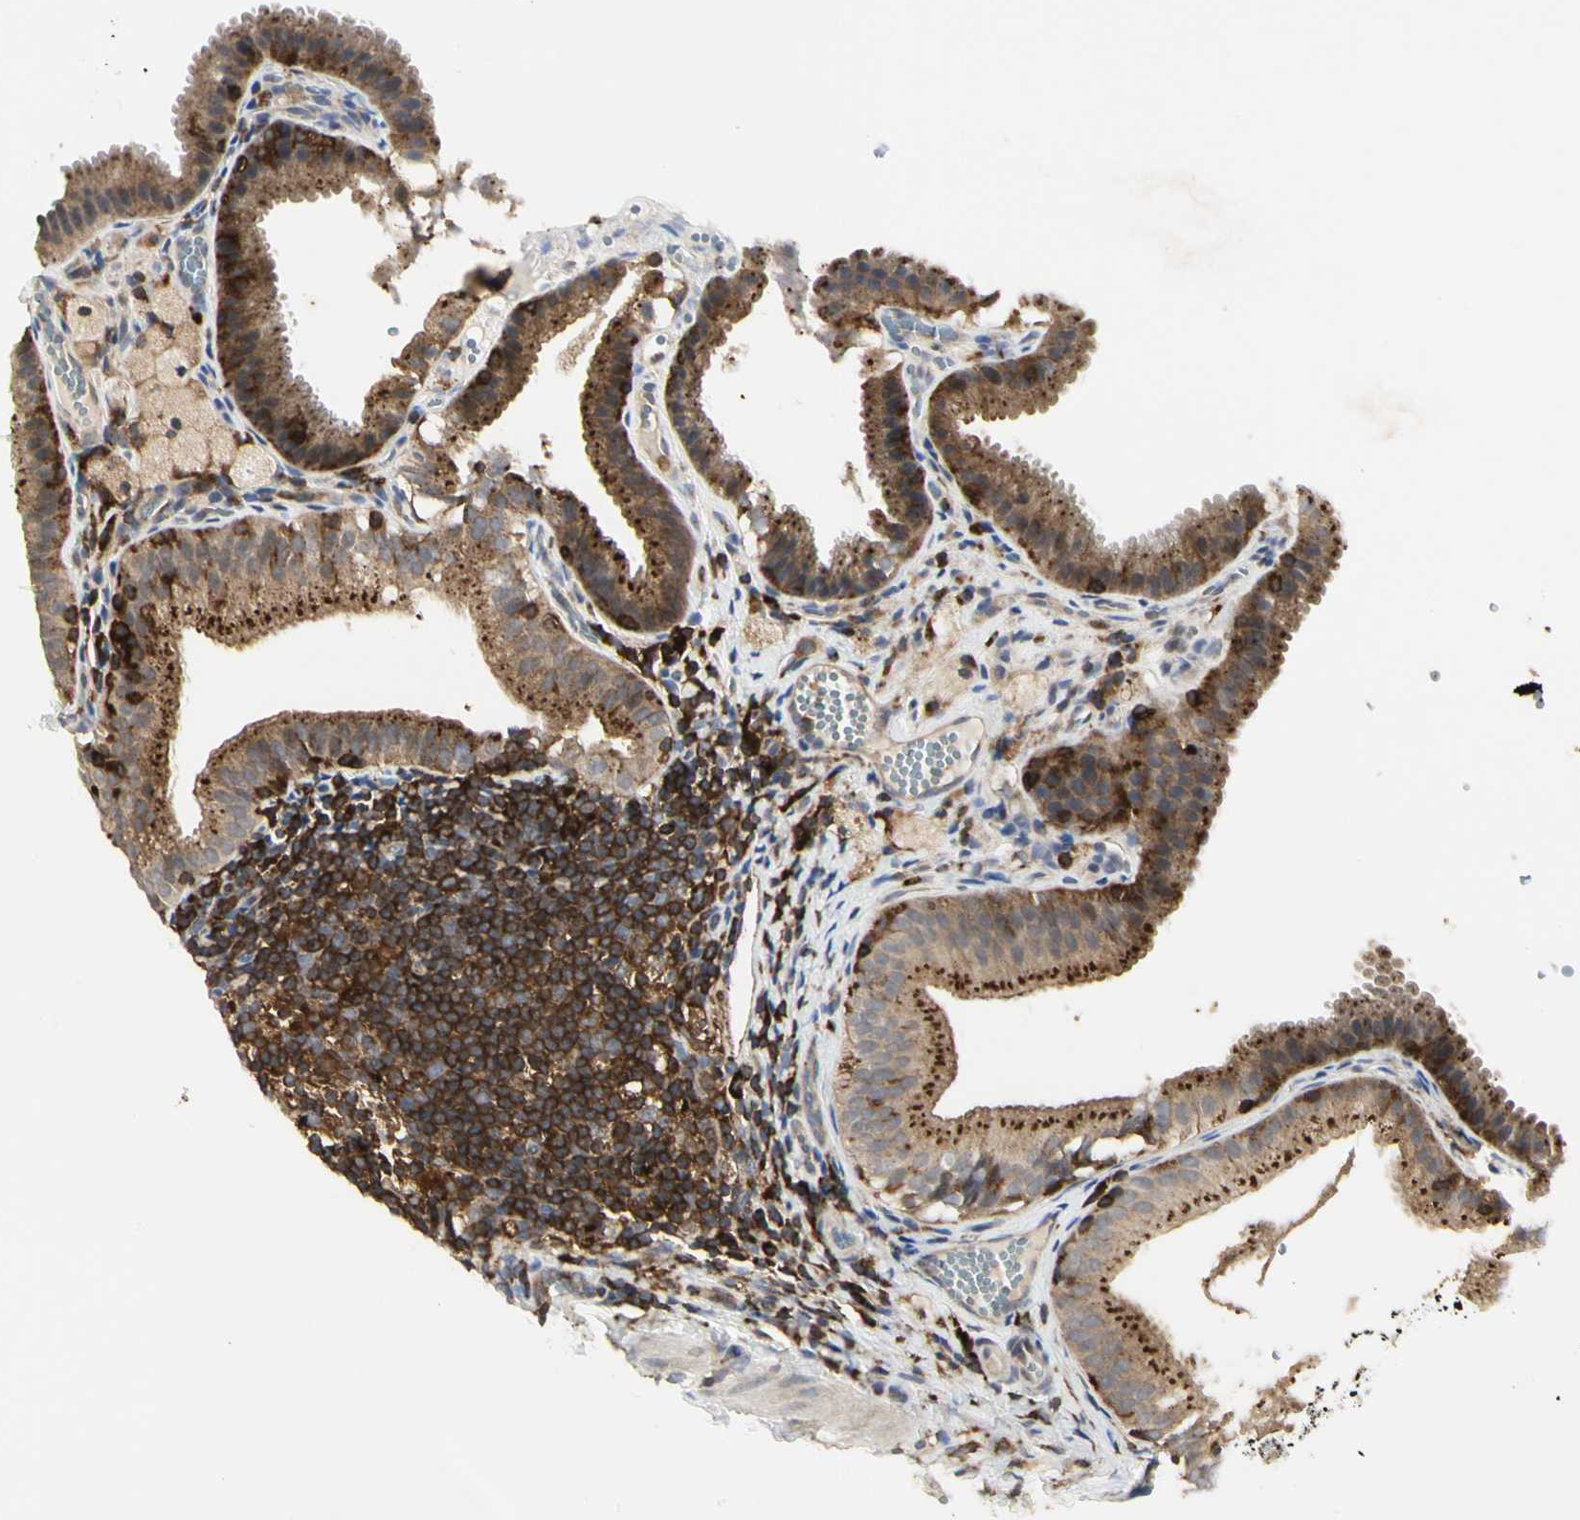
{"staining": {"intensity": "strong", "quantity": ">75%", "location": "cytoplasmic/membranous"}, "tissue": "gallbladder", "cell_type": "Glandular cells", "image_type": "normal", "snomed": [{"axis": "morphology", "description": "Normal tissue, NOS"}, {"axis": "topography", "description": "Gallbladder"}], "caption": "An IHC photomicrograph of normal tissue is shown. Protein staining in brown labels strong cytoplasmic/membranous positivity in gallbladder within glandular cells.", "gene": "NAPG", "patient": {"sex": "female", "age": 24}}